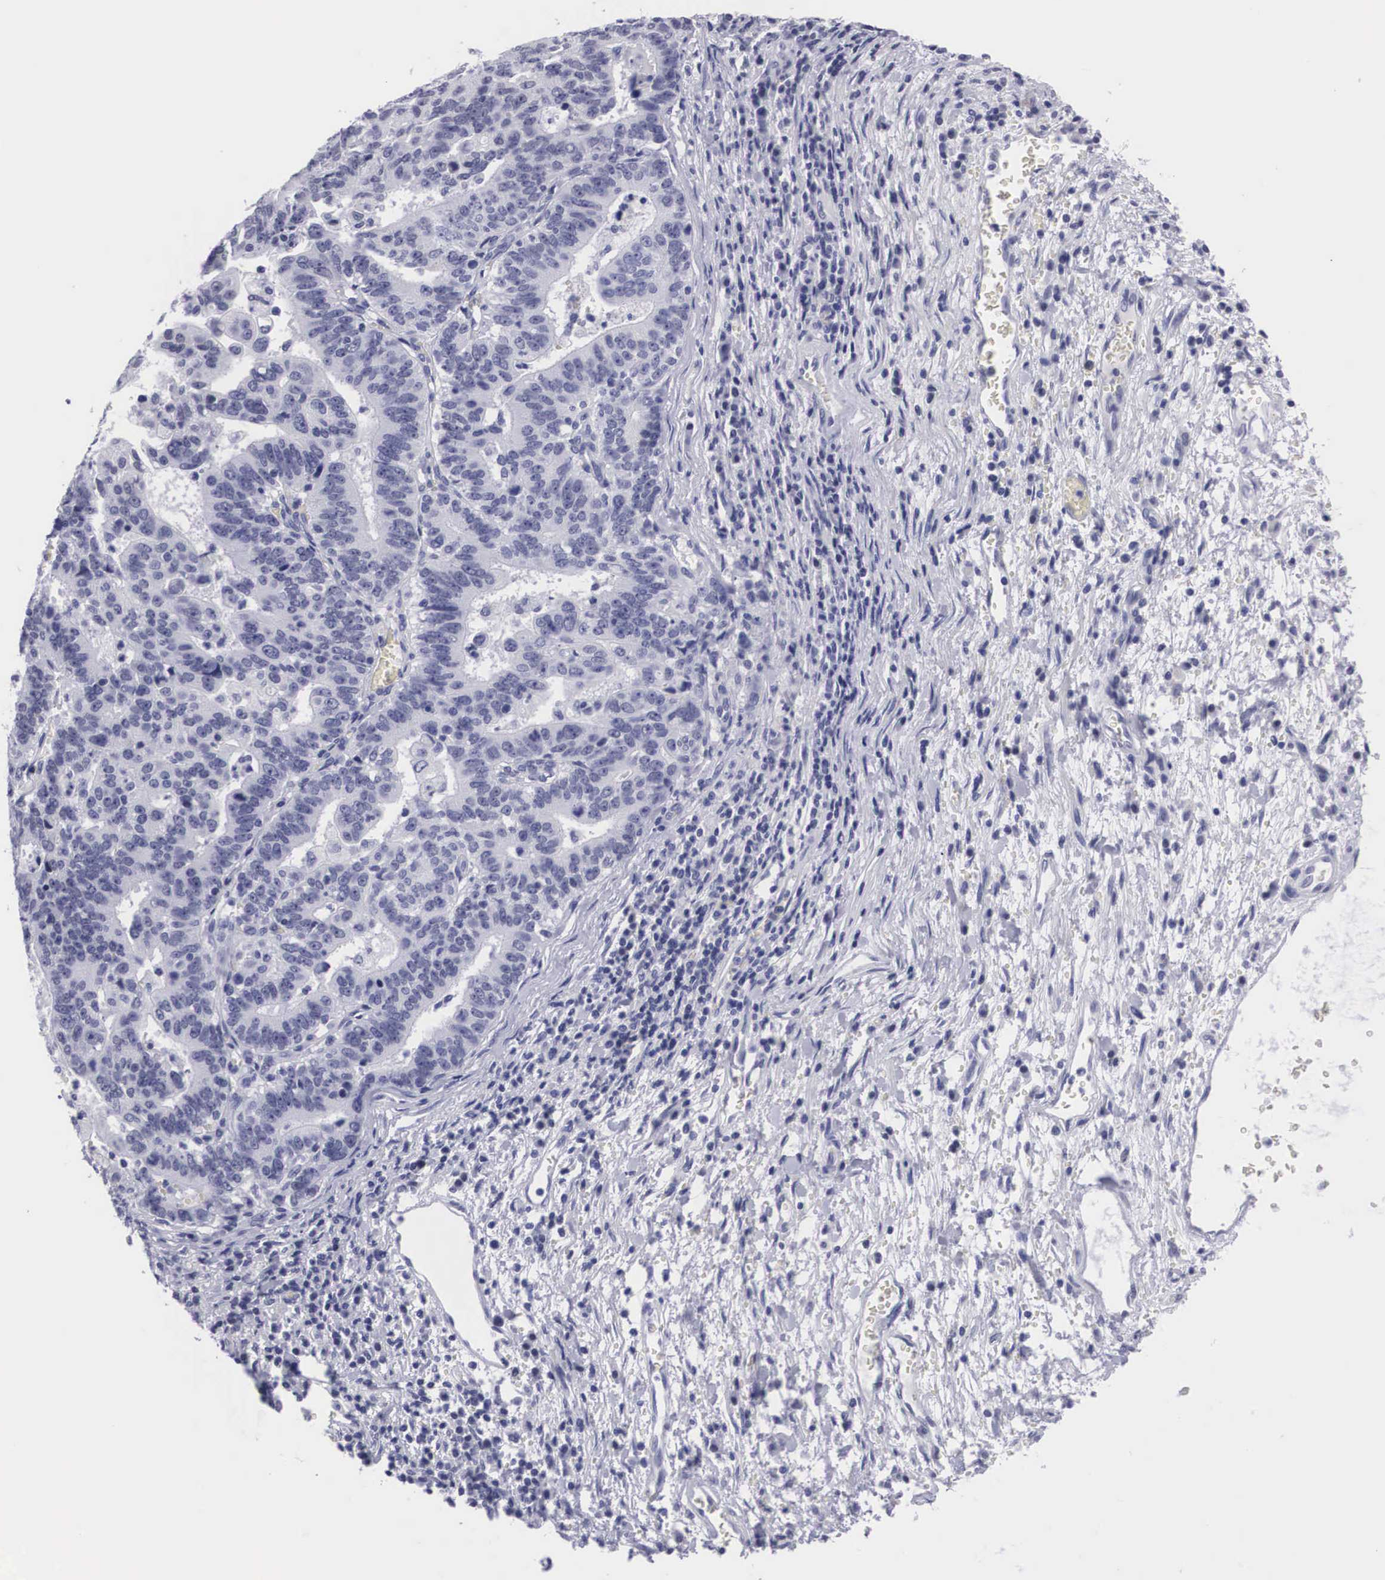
{"staining": {"intensity": "negative", "quantity": "none", "location": "none"}, "tissue": "stomach cancer", "cell_type": "Tumor cells", "image_type": "cancer", "snomed": [{"axis": "morphology", "description": "Adenocarcinoma, NOS"}, {"axis": "topography", "description": "Stomach, upper"}], "caption": "IHC of human stomach cancer displays no expression in tumor cells.", "gene": "C22orf31", "patient": {"sex": "female", "age": 50}}